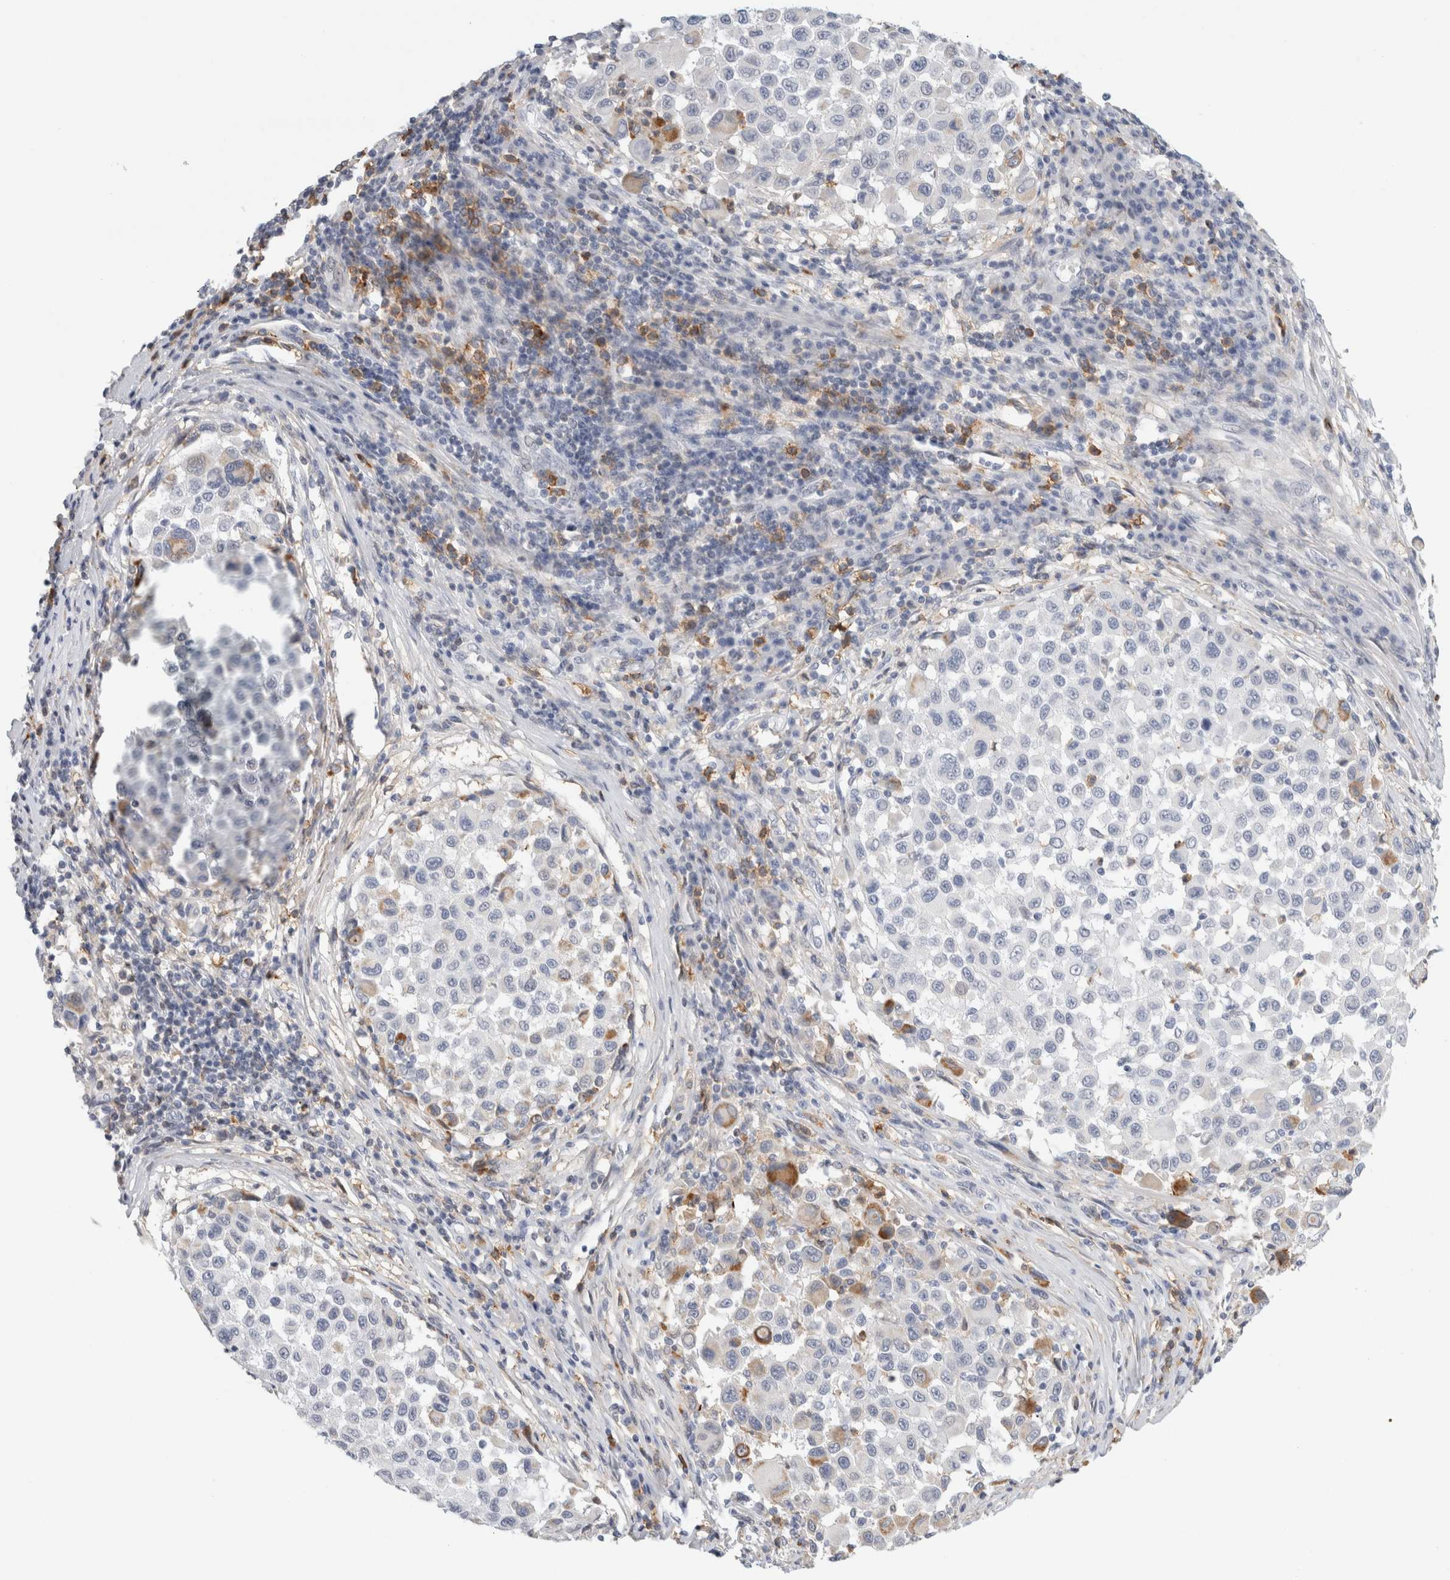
{"staining": {"intensity": "negative", "quantity": "none", "location": "none"}, "tissue": "melanoma", "cell_type": "Tumor cells", "image_type": "cancer", "snomed": [{"axis": "morphology", "description": "Malignant melanoma, Metastatic site"}, {"axis": "topography", "description": "Lymph node"}], "caption": "IHC histopathology image of melanoma stained for a protein (brown), which demonstrates no expression in tumor cells.", "gene": "P2RY2", "patient": {"sex": "male", "age": 61}}